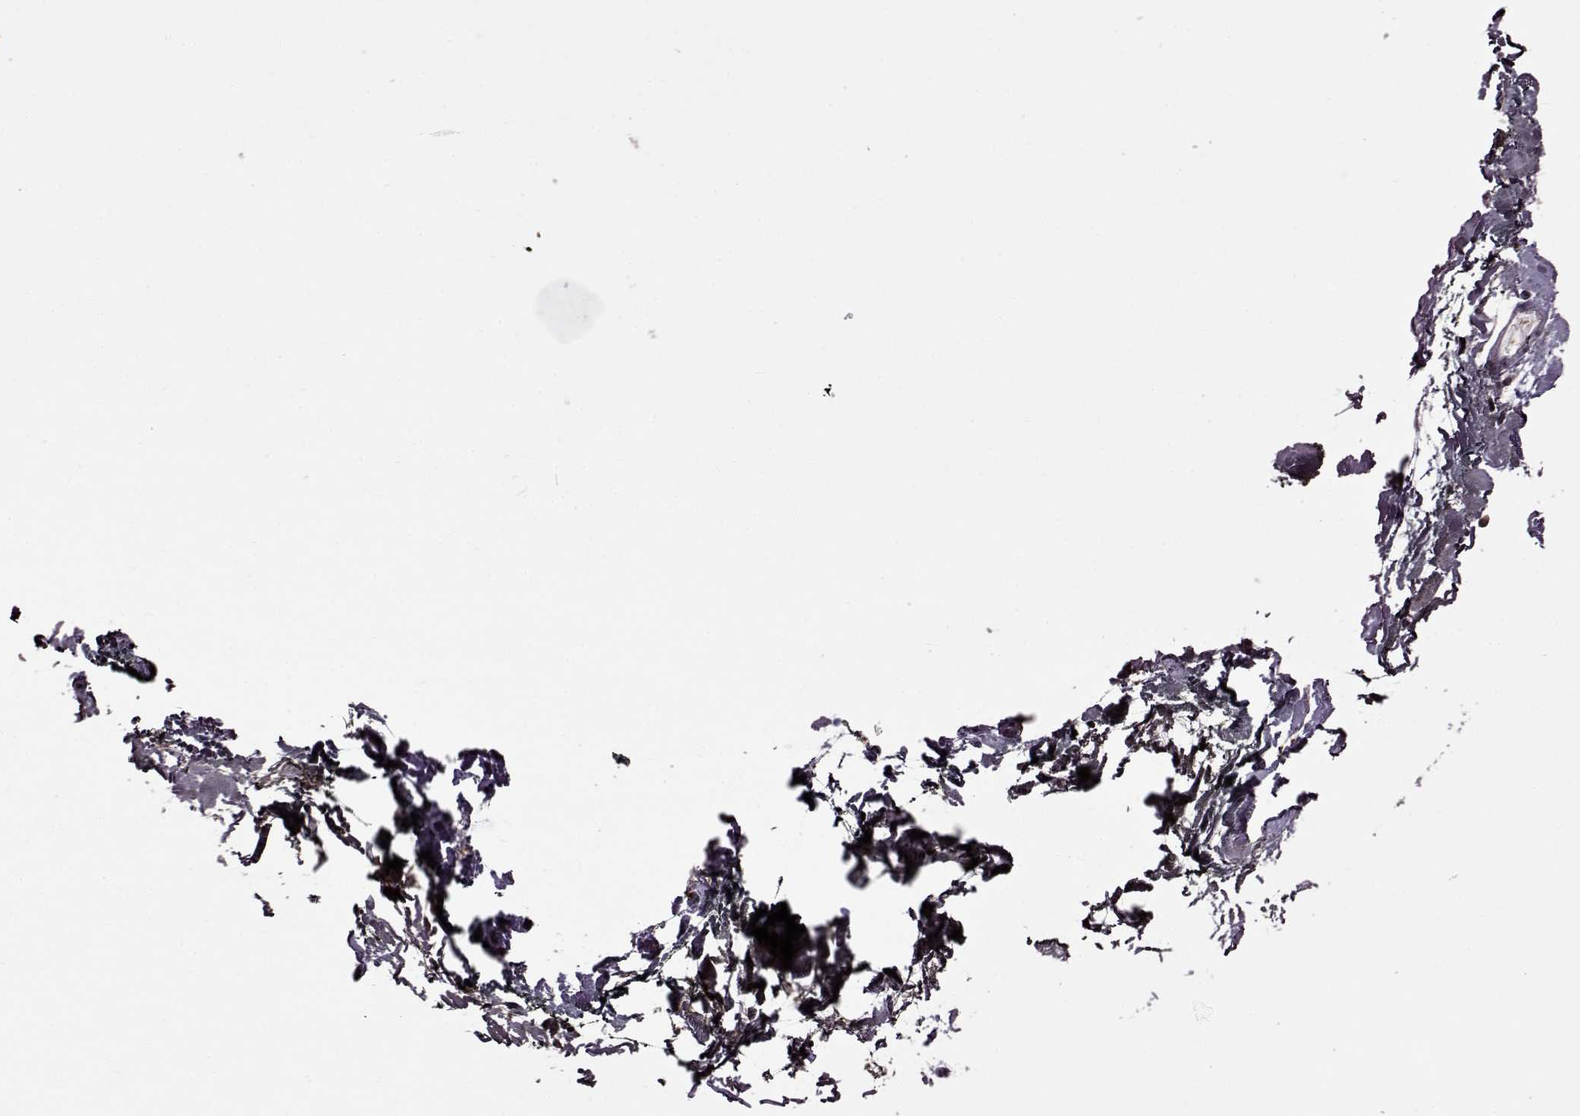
{"staining": {"intensity": "negative", "quantity": "none", "location": "none"}, "tissue": "skin", "cell_type": "Fibroblasts", "image_type": "normal", "snomed": [{"axis": "morphology", "description": "Normal tissue, NOS"}, {"axis": "topography", "description": "Skin"}], "caption": "DAB immunohistochemical staining of benign skin displays no significant positivity in fibroblasts.", "gene": "STX1A", "patient": {"sex": "female", "age": 34}}